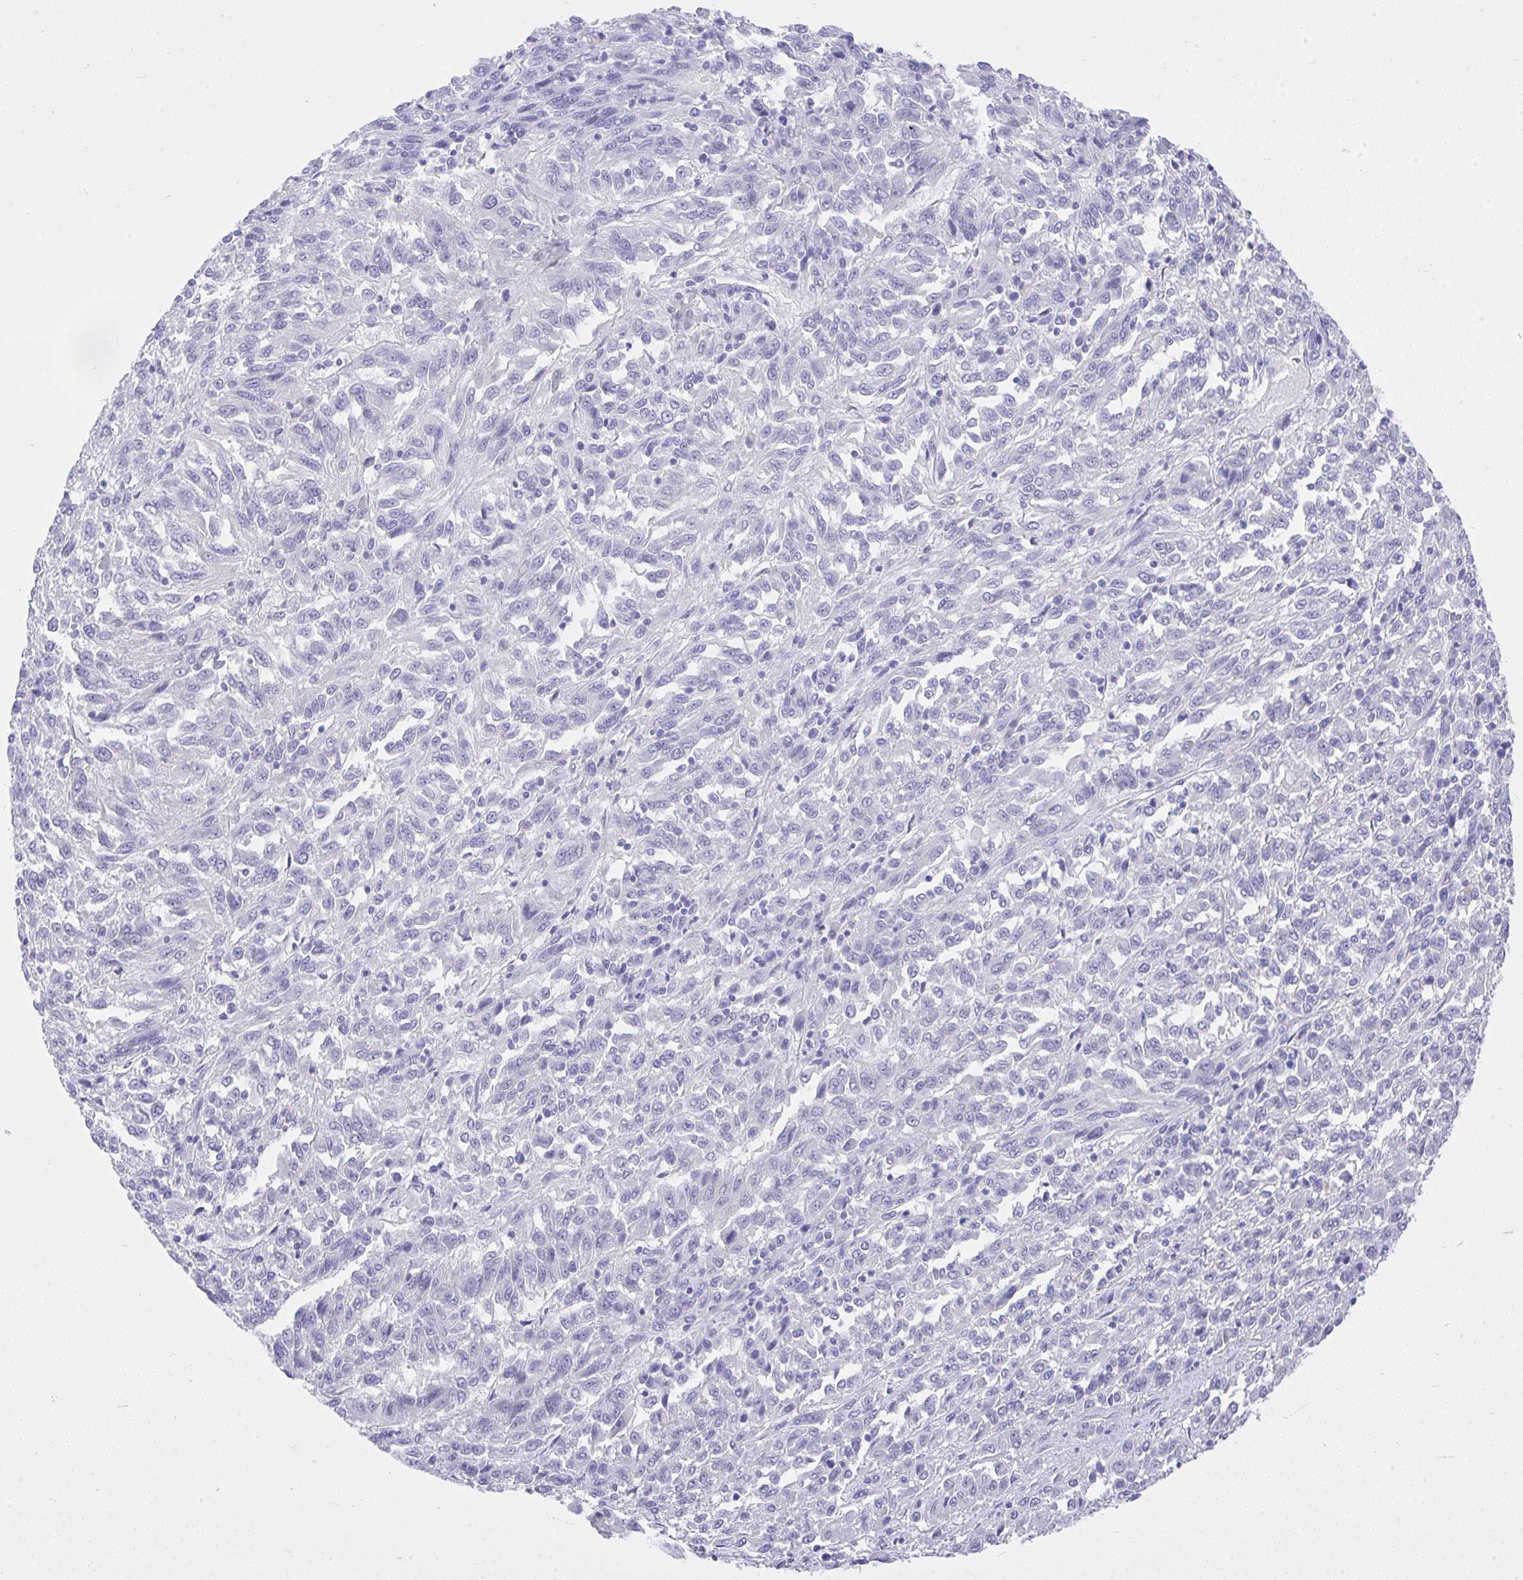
{"staining": {"intensity": "negative", "quantity": "none", "location": "none"}, "tissue": "melanoma", "cell_type": "Tumor cells", "image_type": "cancer", "snomed": [{"axis": "morphology", "description": "Malignant melanoma, Metastatic site"}, {"axis": "topography", "description": "Lung"}], "caption": "Tumor cells are negative for protein expression in human melanoma.", "gene": "MS4A12", "patient": {"sex": "male", "age": 64}}